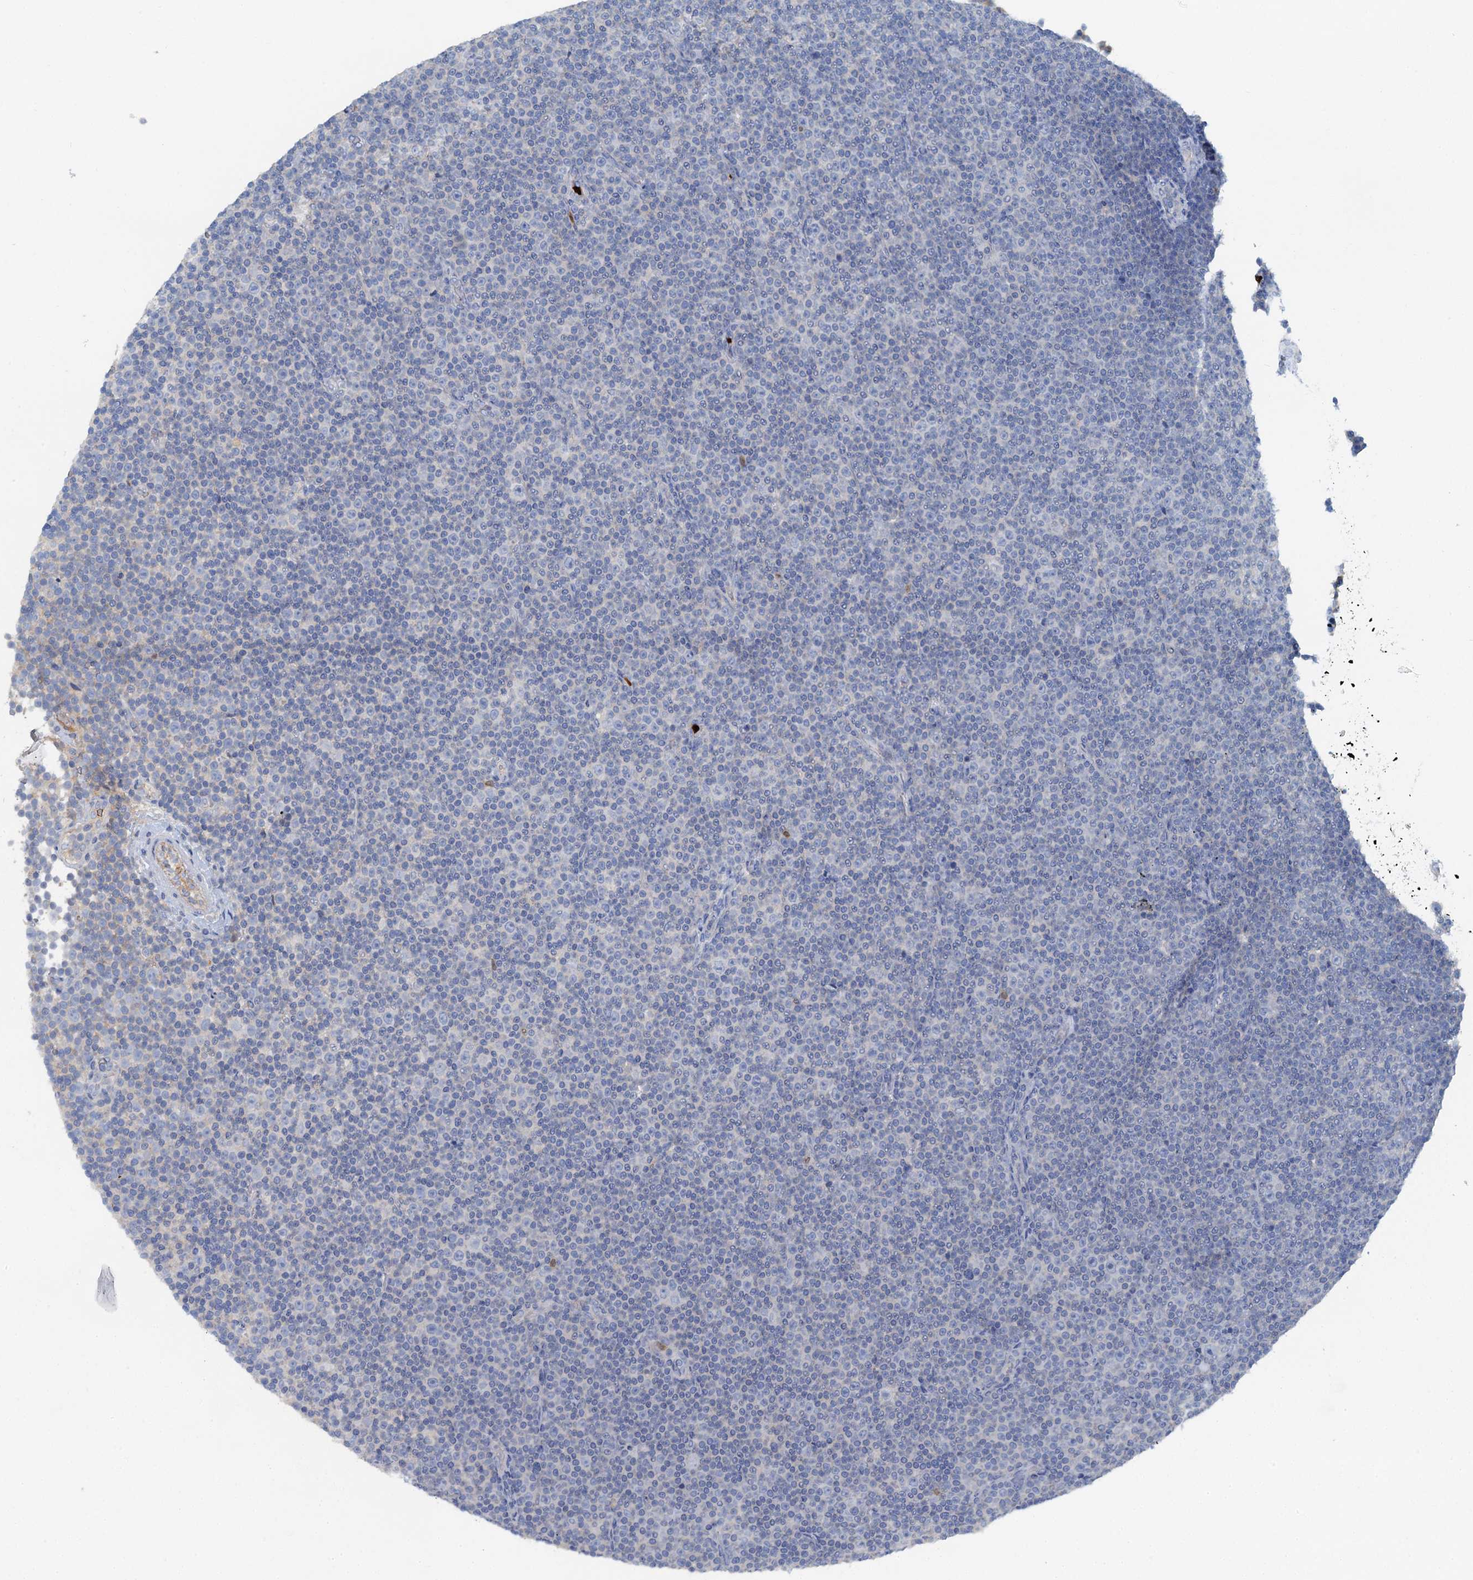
{"staining": {"intensity": "negative", "quantity": "none", "location": "none"}, "tissue": "lymphoma", "cell_type": "Tumor cells", "image_type": "cancer", "snomed": [{"axis": "morphology", "description": "Malignant lymphoma, non-Hodgkin's type, Low grade"}, {"axis": "topography", "description": "Lymph node"}], "caption": "IHC photomicrograph of neoplastic tissue: low-grade malignant lymphoma, non-Hodgkin's type stained with DAB (3,3'-diaminobenzidine) displays no significant protein staining in tumor cells. Brightfield microscopy of immunohistochemistry (IHC) stained with DAB (brown) and hematoxylin (blue), captured at high magnification.", "gene": "OTOA", "patient": {"sex": "female", "age": 67}}